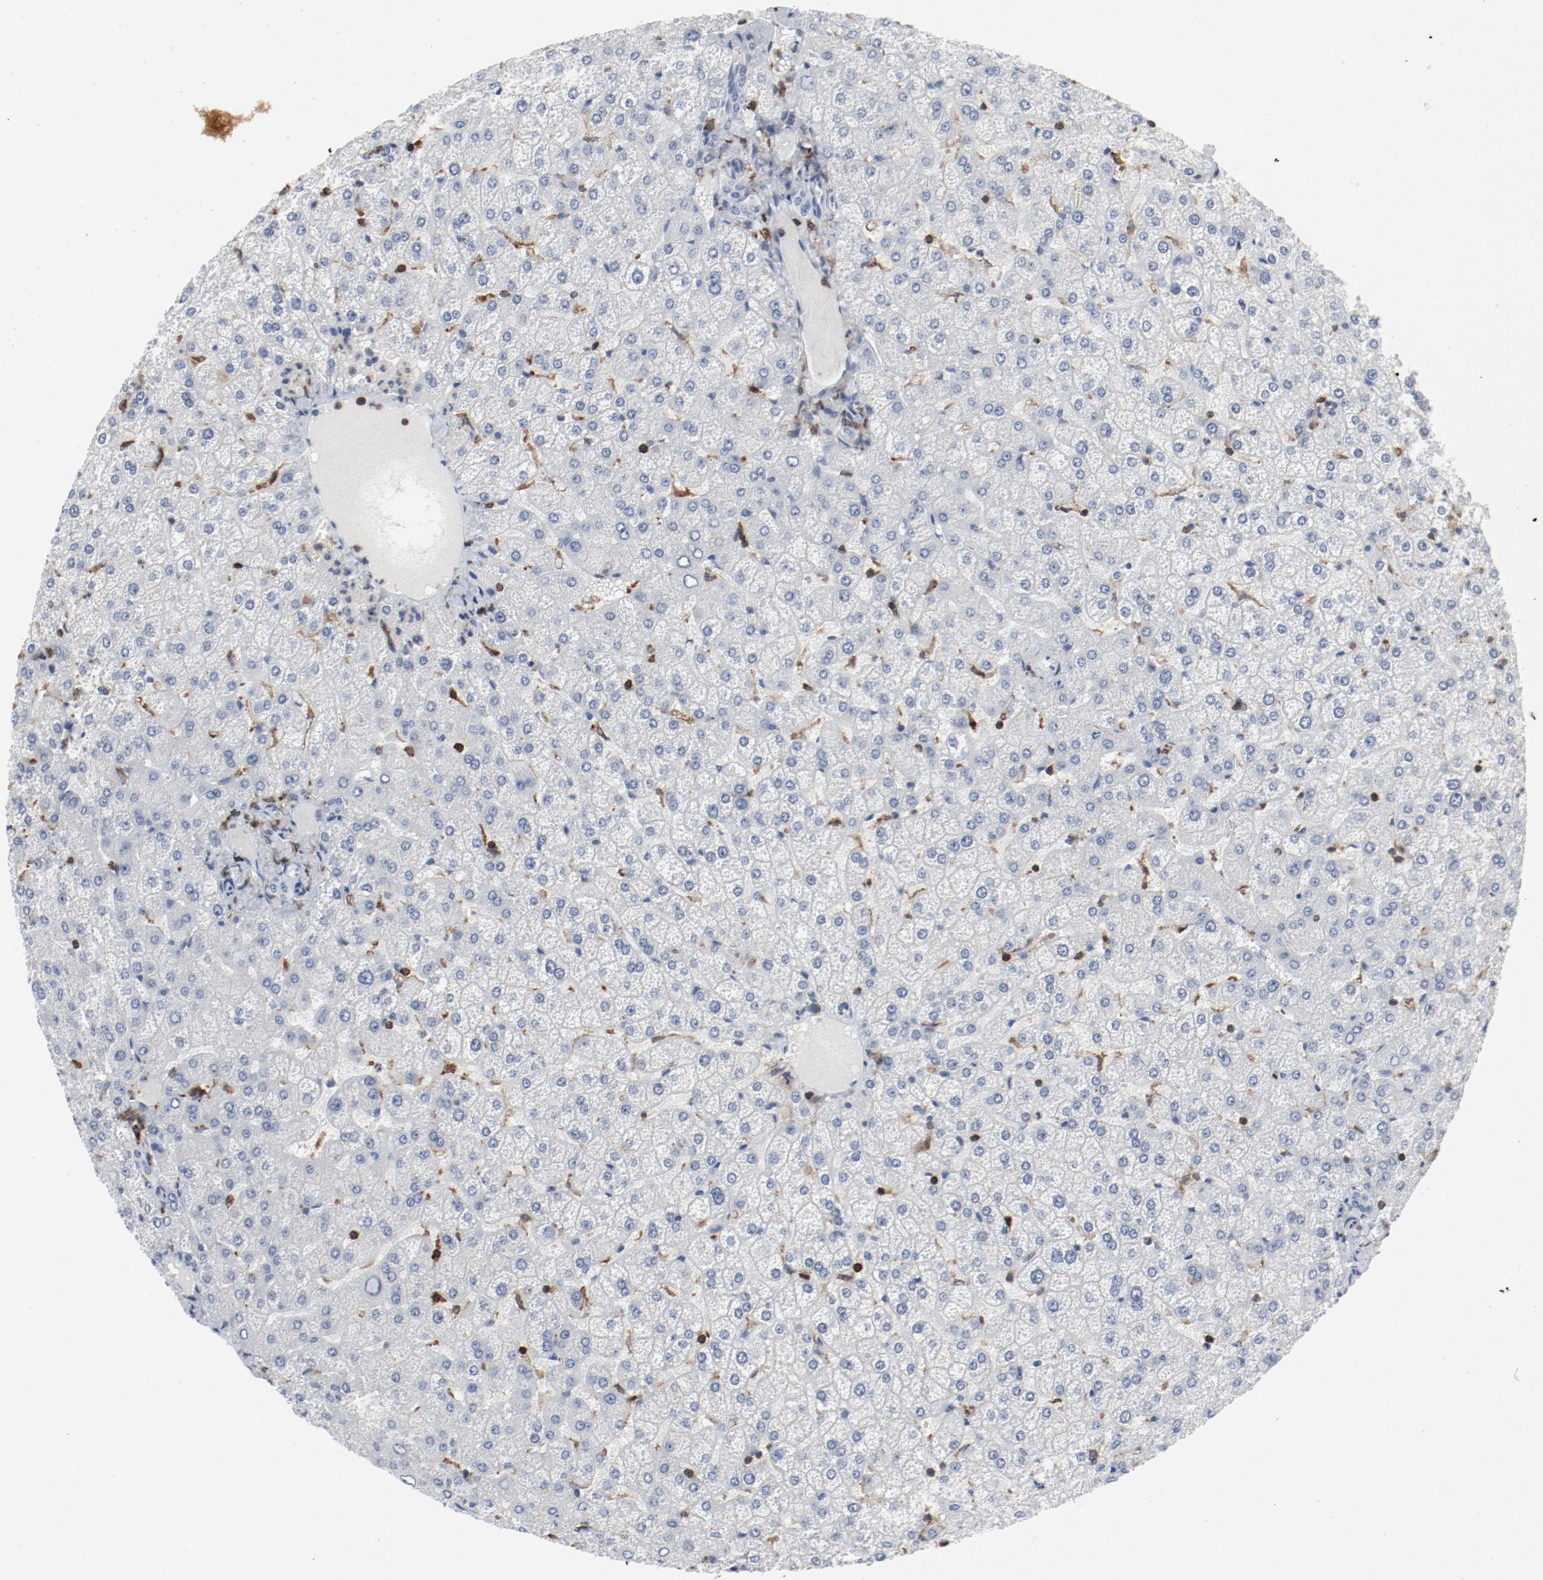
{"staining": {"intensity": "negative", "quantity": "none", "location": "none"}, "tissue": "liver", "cell_type": "Cholangiocytes", "image_type": "normal", "snomed": [{"axis": "morphology", "description": "Normal tissue, NOS"}, {"axis": "topography", "description": "Liver"}], "caption": "Immunohistochemistry histopathology image of benign liver stained for a protein (brown), which exhibits no staining in cholangiocytes. (Stains: DAB immunohistochemistry with hematoxylin counter stain, Microscopy: brightfield microscopy at high magnification).", "gene": "LCP2", "patient": {"sex": "female", "age": 32}}